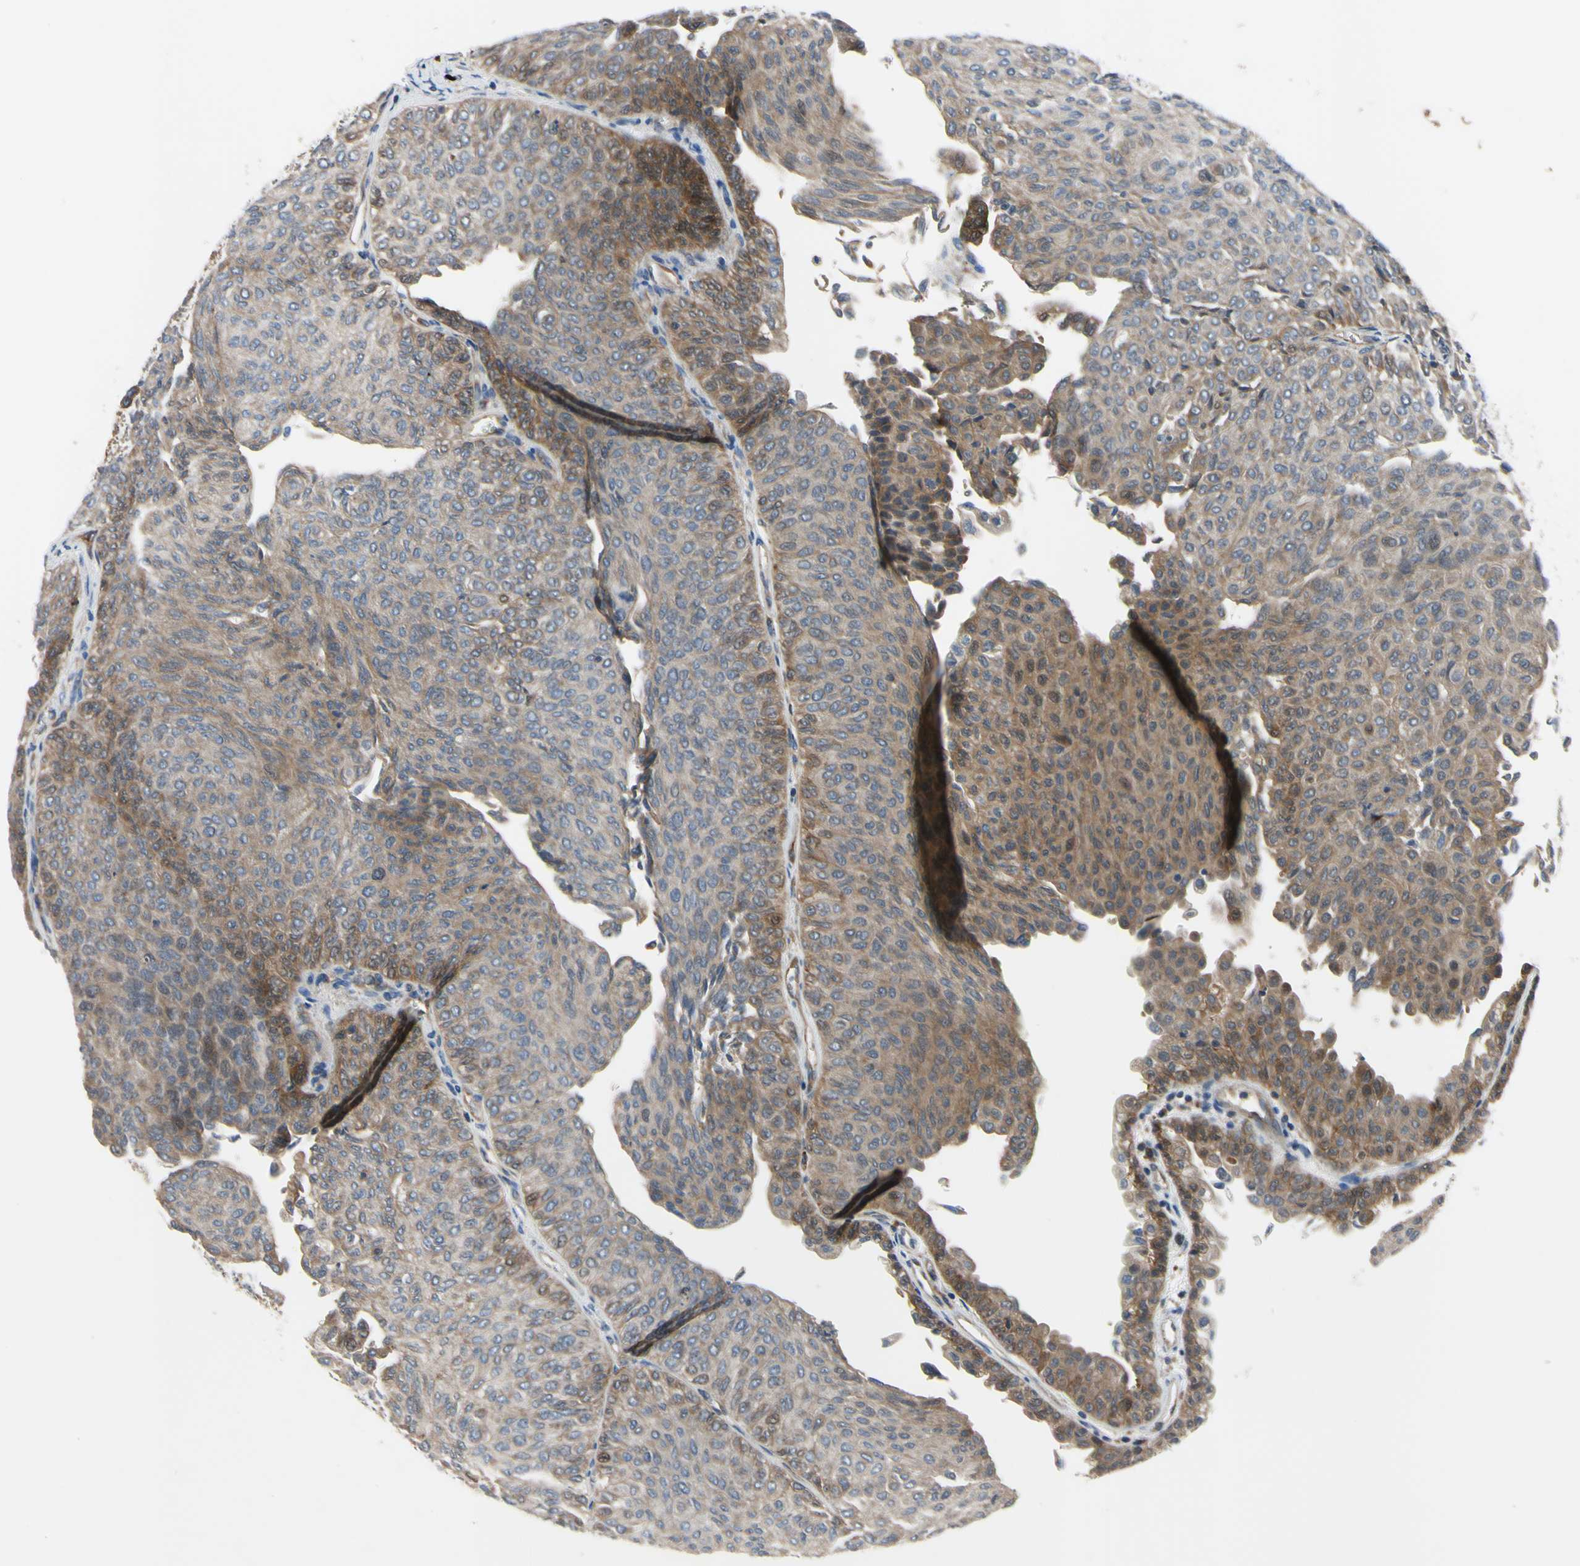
{"staining": {"intensity": "moderate", "quantity": "25%-75%", "location": "cytoplasmic/membranous"}, "tissue": "urothelial cancer", "cell_type": "Tumor cells", "image_type": "cancer", "snomed": [{"axis": "morphology", "description": "Urothelial carcinoma, Low grade"}, {"axis": "topography", "description": "Urinary bladder"}], "caption": "The histopathology image shows immunohistochemical staining of low-grade urothelial carcinoma. There is moderate cytoplasmic/membranous positivity is appreciated in about 25%-75% of tumor cells. The staining was performed using DAB (3,3'-diaminobenzidine) to visualize the protein expression in brown, while the nuclei were stained in blue with hematoxylin (Magnification: 20x).", "gene": "XIAP", "patient": {"sex": "male", "age": 78}}